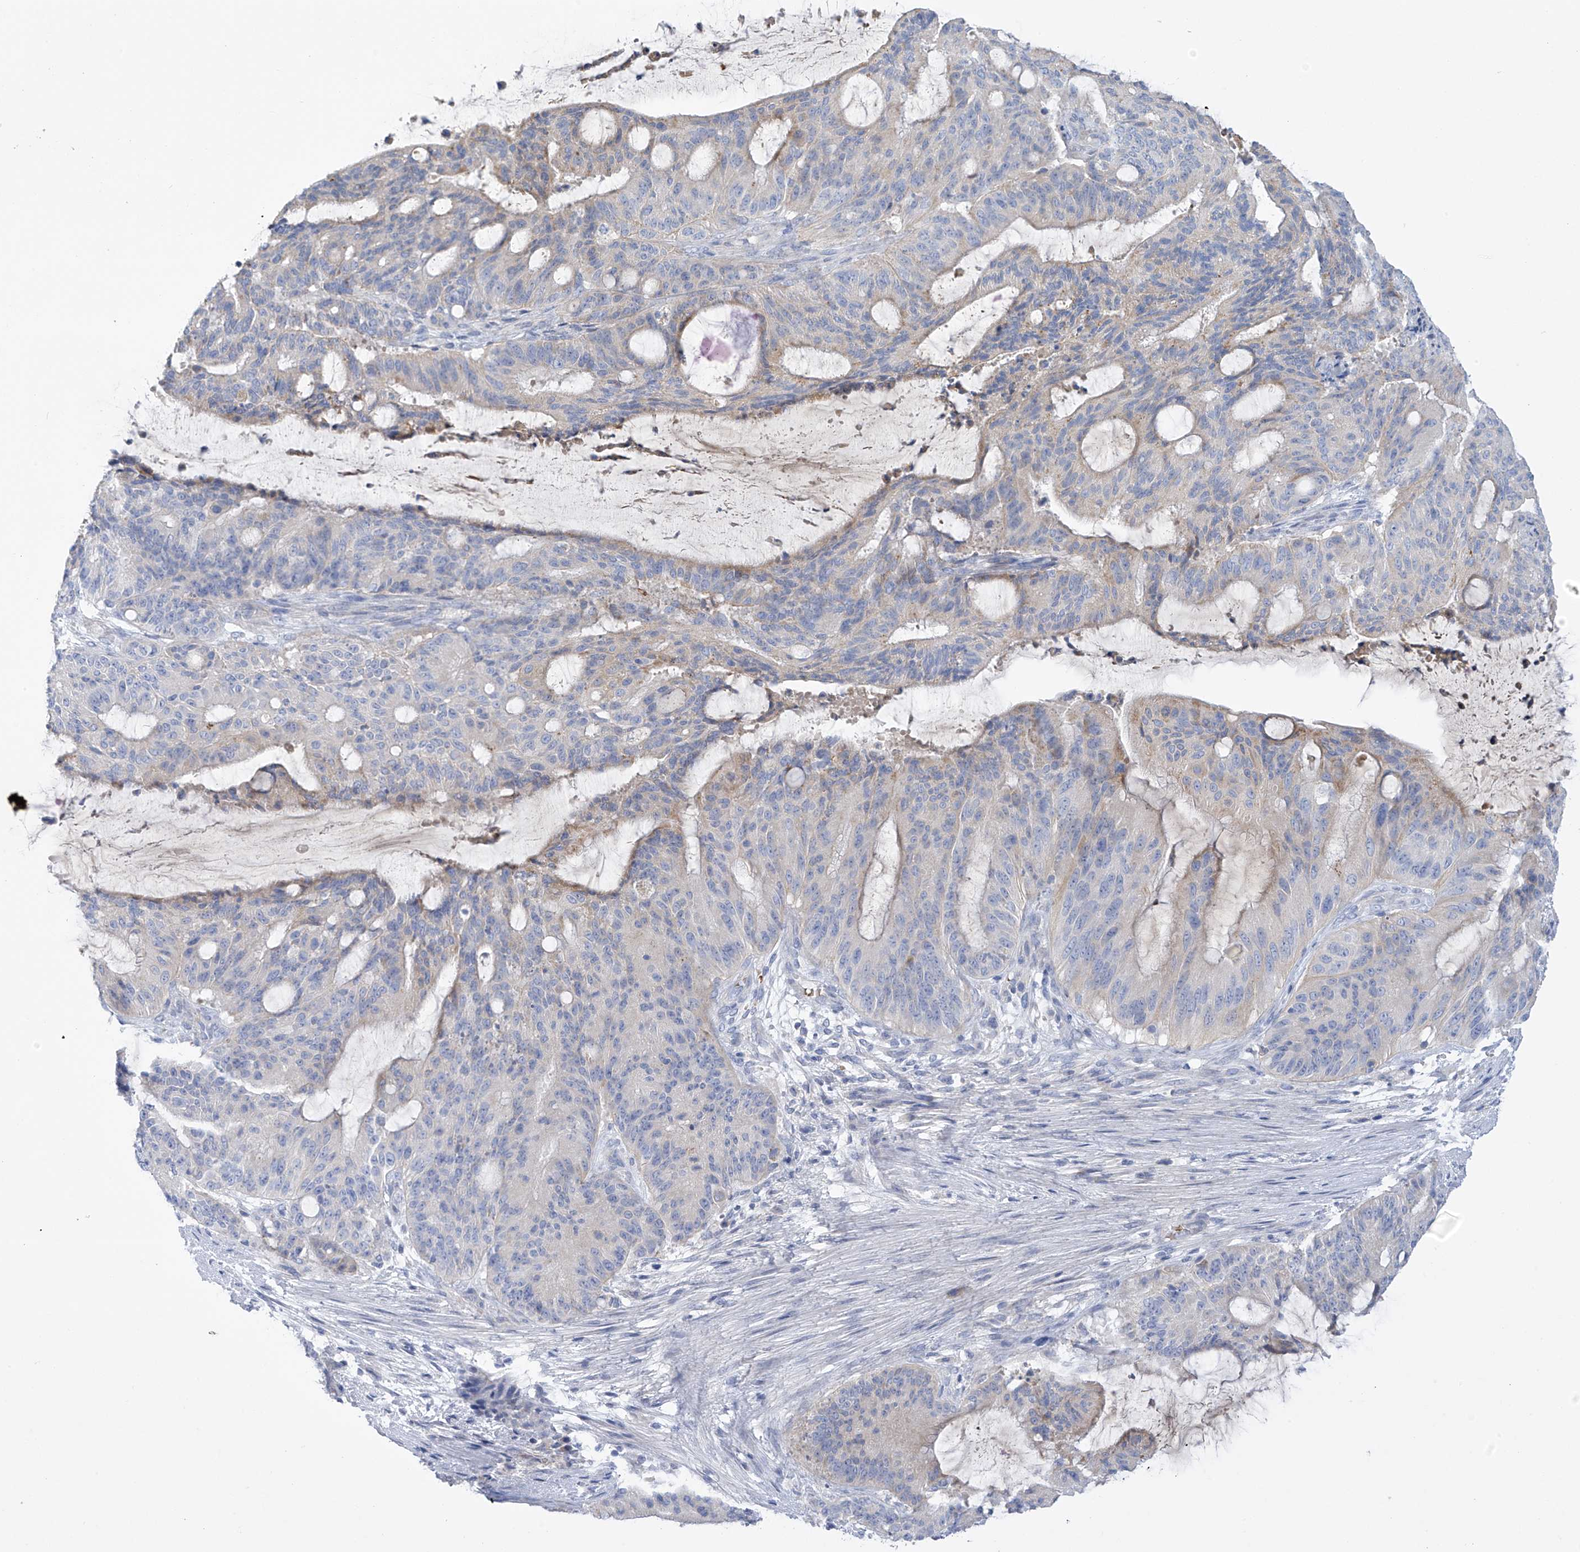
{"staining": {"intensity": "moderate", "quantity": "<25%", "location": "cytoplasmic/membranous"}, "tissue": "liver cancer", "cell_type": "Tumor cells", "image_type": "cancer", "snomed": [{"axis": "morphology", "description": "Normal tissue, NOS"}, {"axis": "morphology", "description": "Cholangiocarcinoma"}, {"axis": "topography", "description": "Liver"}, {"axis": "topography", "description": "Peripheral nerve tissue"}], "caption": "Moderate cytoplasmic/membranous expression is present in approximately <25% of tumor cells in liver cholangiocarcinoma.", "gene": "METTL18", "patient": {"sex": "female", "age": 73}}